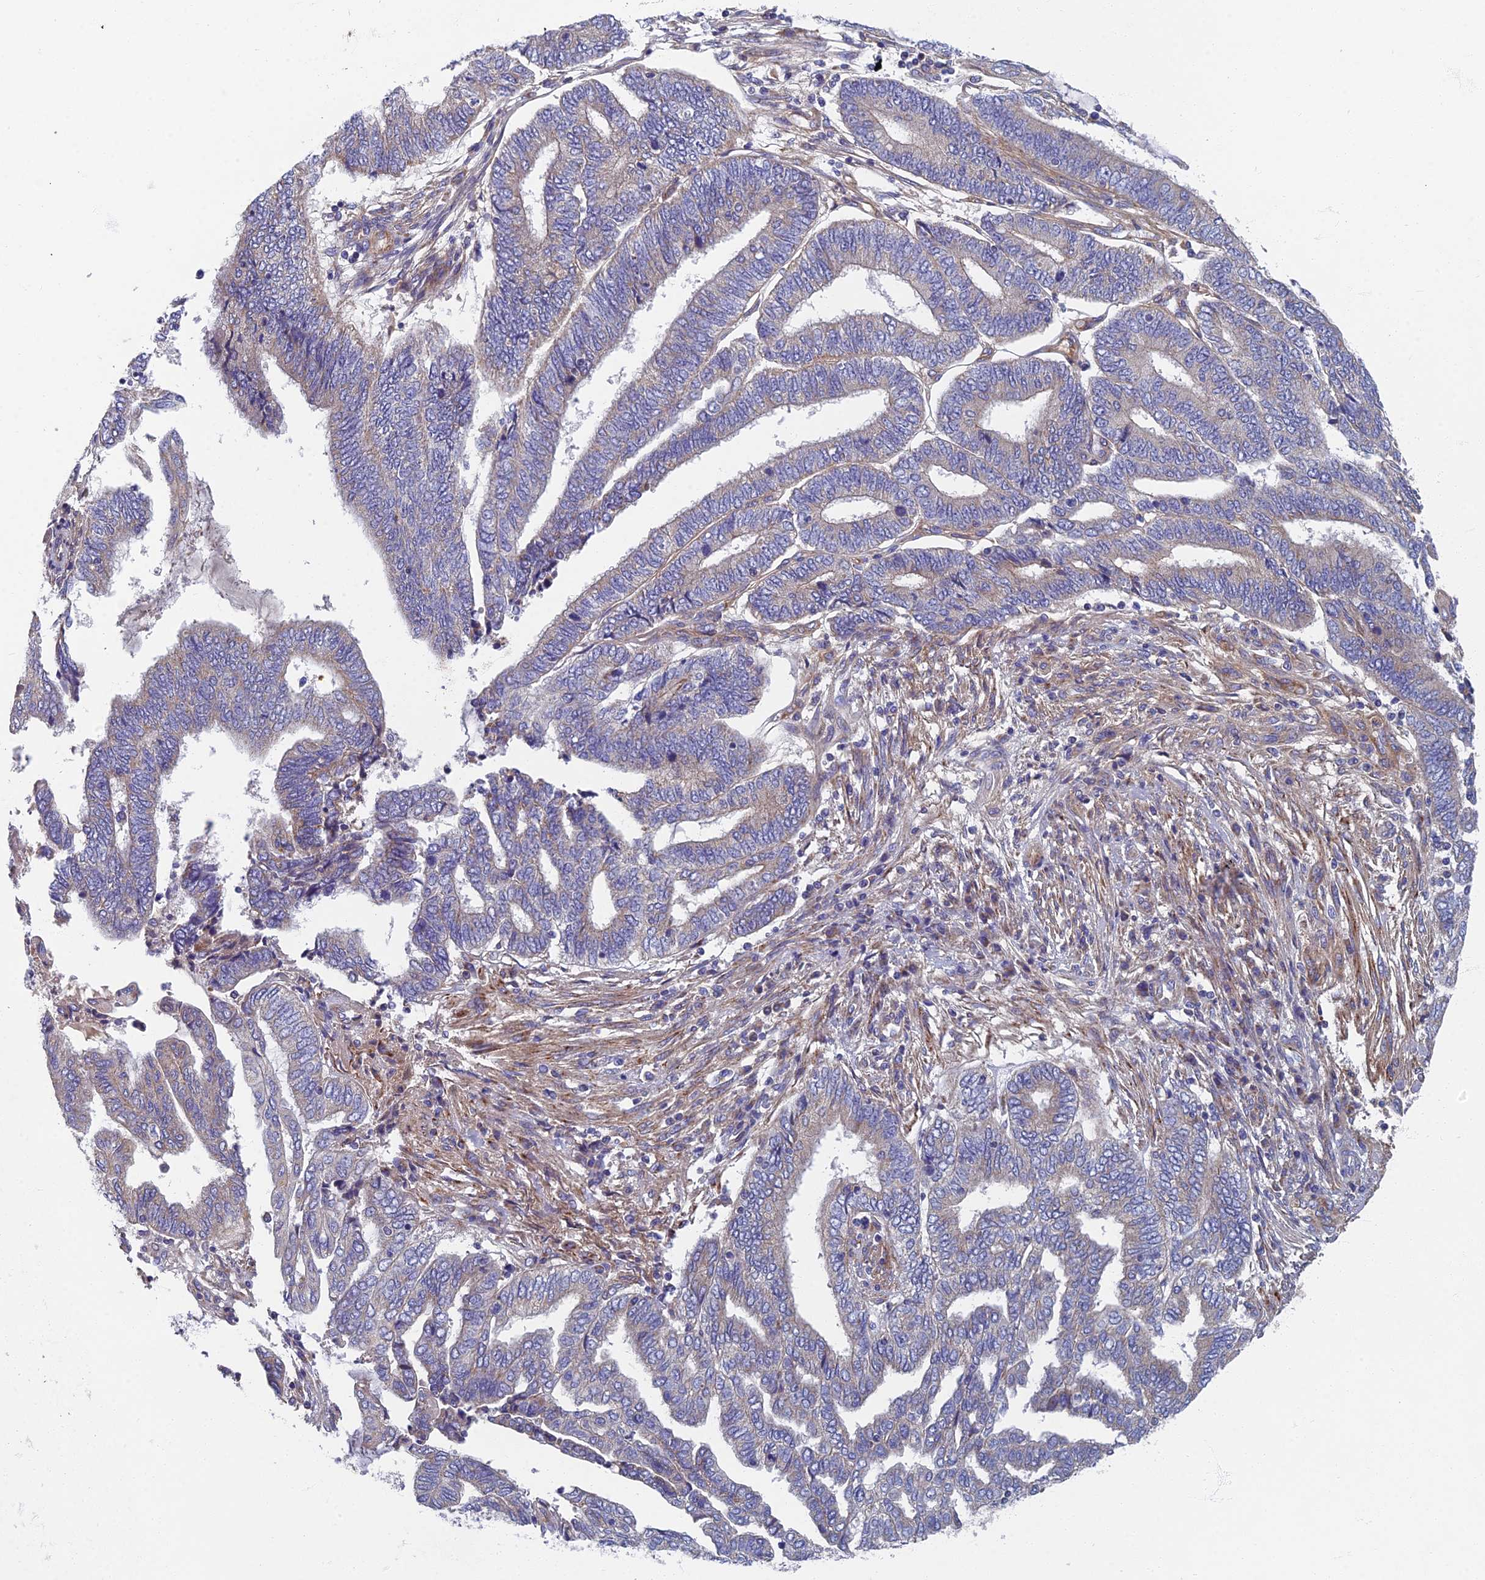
{"staining": {"intensity": "negative", "quantity": "none", "location": "none"}, "tissue": "endometrial cancer", "cell_type": "Tumor cells", "image_type": "cancer", "snomed": [{"axis": "morphology", "description": "Adenocarcinoma, NOS"}, {"axis": "topography", "description": "Uterus"}, {"axis": "topography", "description": "Endometrium"}], "caption": "High magnification brightfield microscopy of adenocarcinoma (endometrial) stained with DAB (brown) and counterstained with hematoxylin (blue): tumor cells show no significant expression. (Brightfield microscopy of DAB immunohistochemistry at high magnification).", "gene": "RNASEK", "patient": {"sex": "female", "age": 70}}